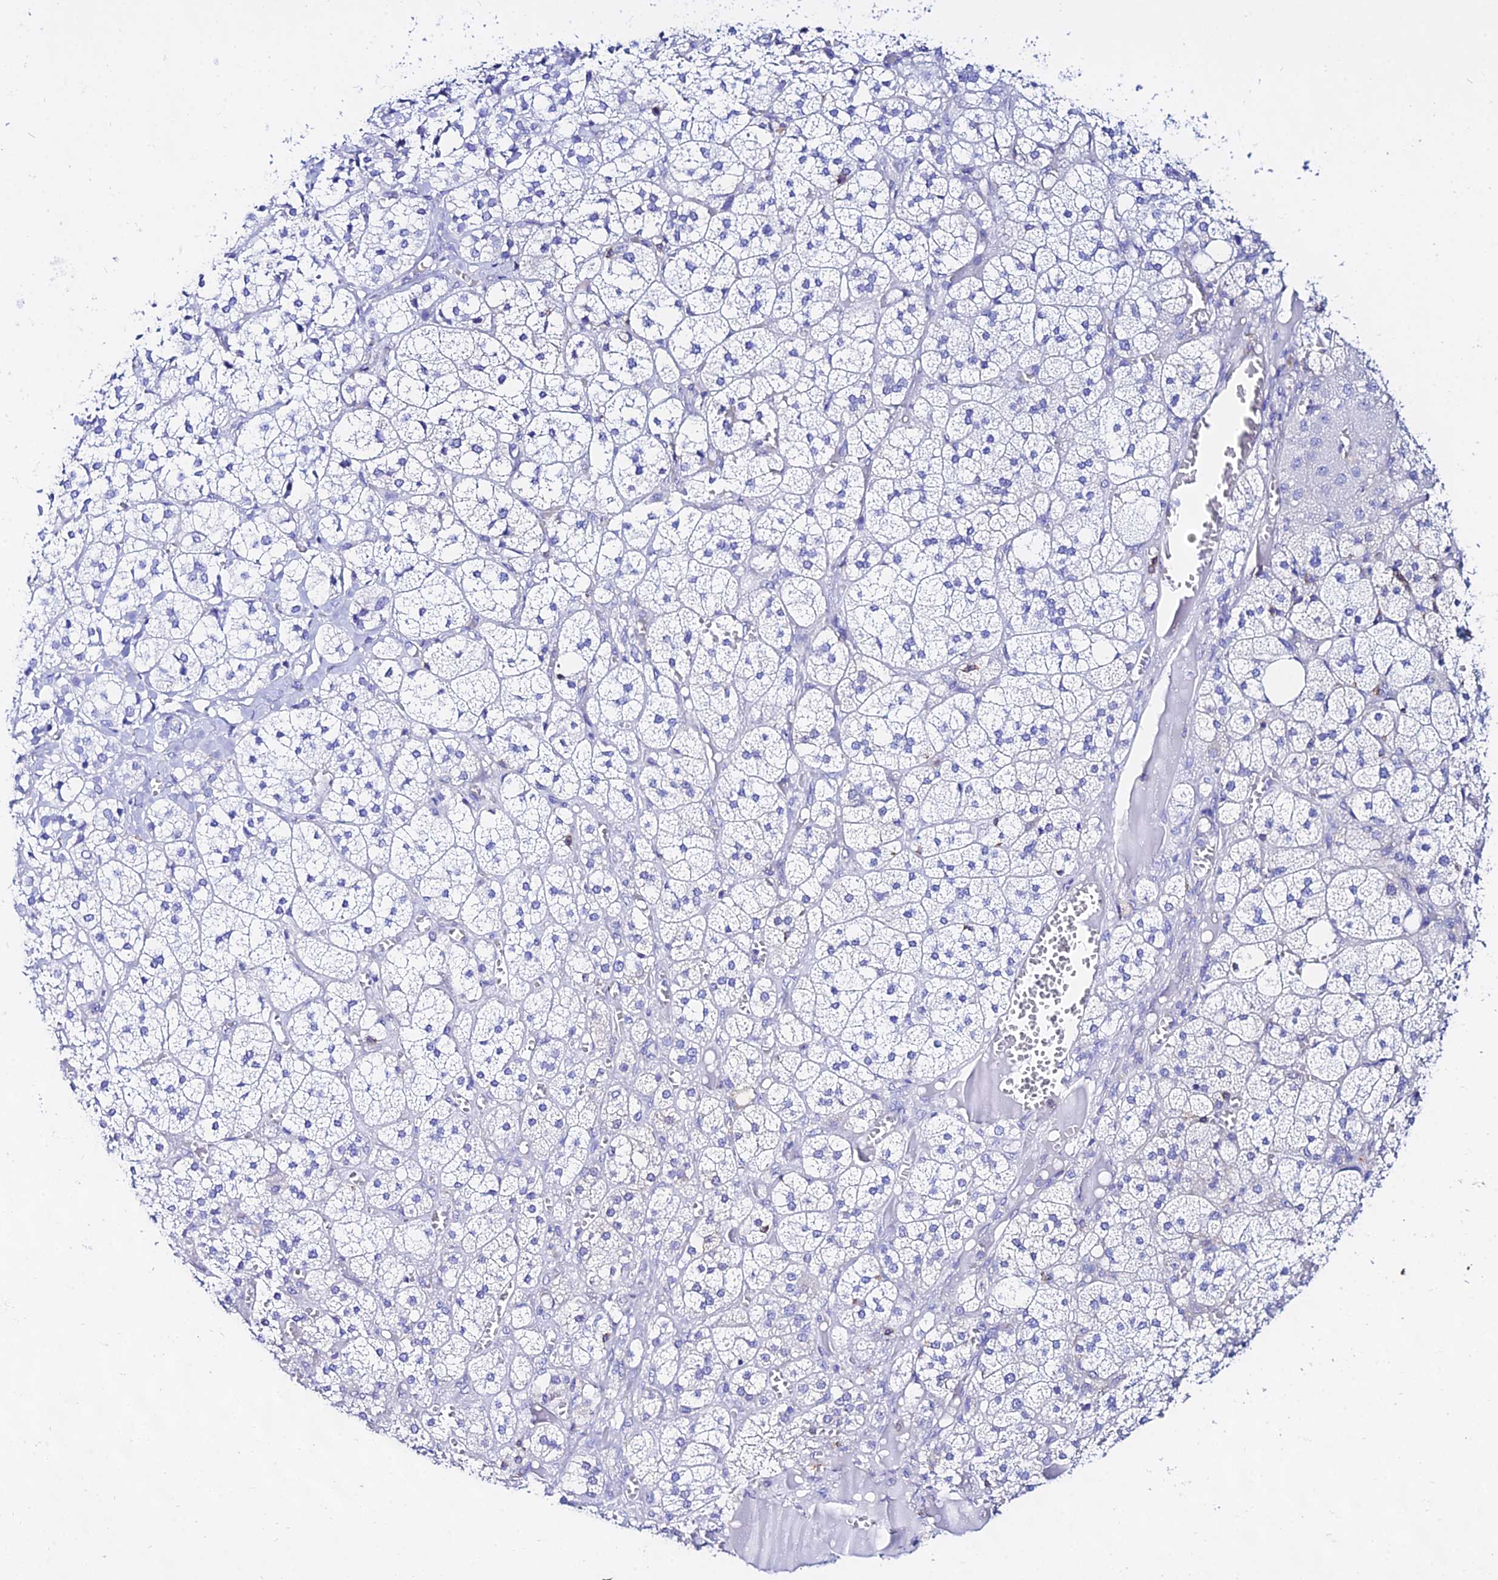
{"staining": {"intensity": "weak", "quantity": "<25%", "location": "cytoplasmic/membranous"}, "tissue": "adrenal gland", "cell_type": "Glandular cells", "image_type": "normal", "snomed": [{"axis": "morphology", "description": "Normal tissue, NOS"}, {"axis": "topography", "description": "Adrenal gland"}], "caption": "Immunohistochemical staining of normal adrenal gland demonstrates no significant expression in glandular cells.", "gene": "S100A16", "patient": {"sex": "female", "age": 61}}